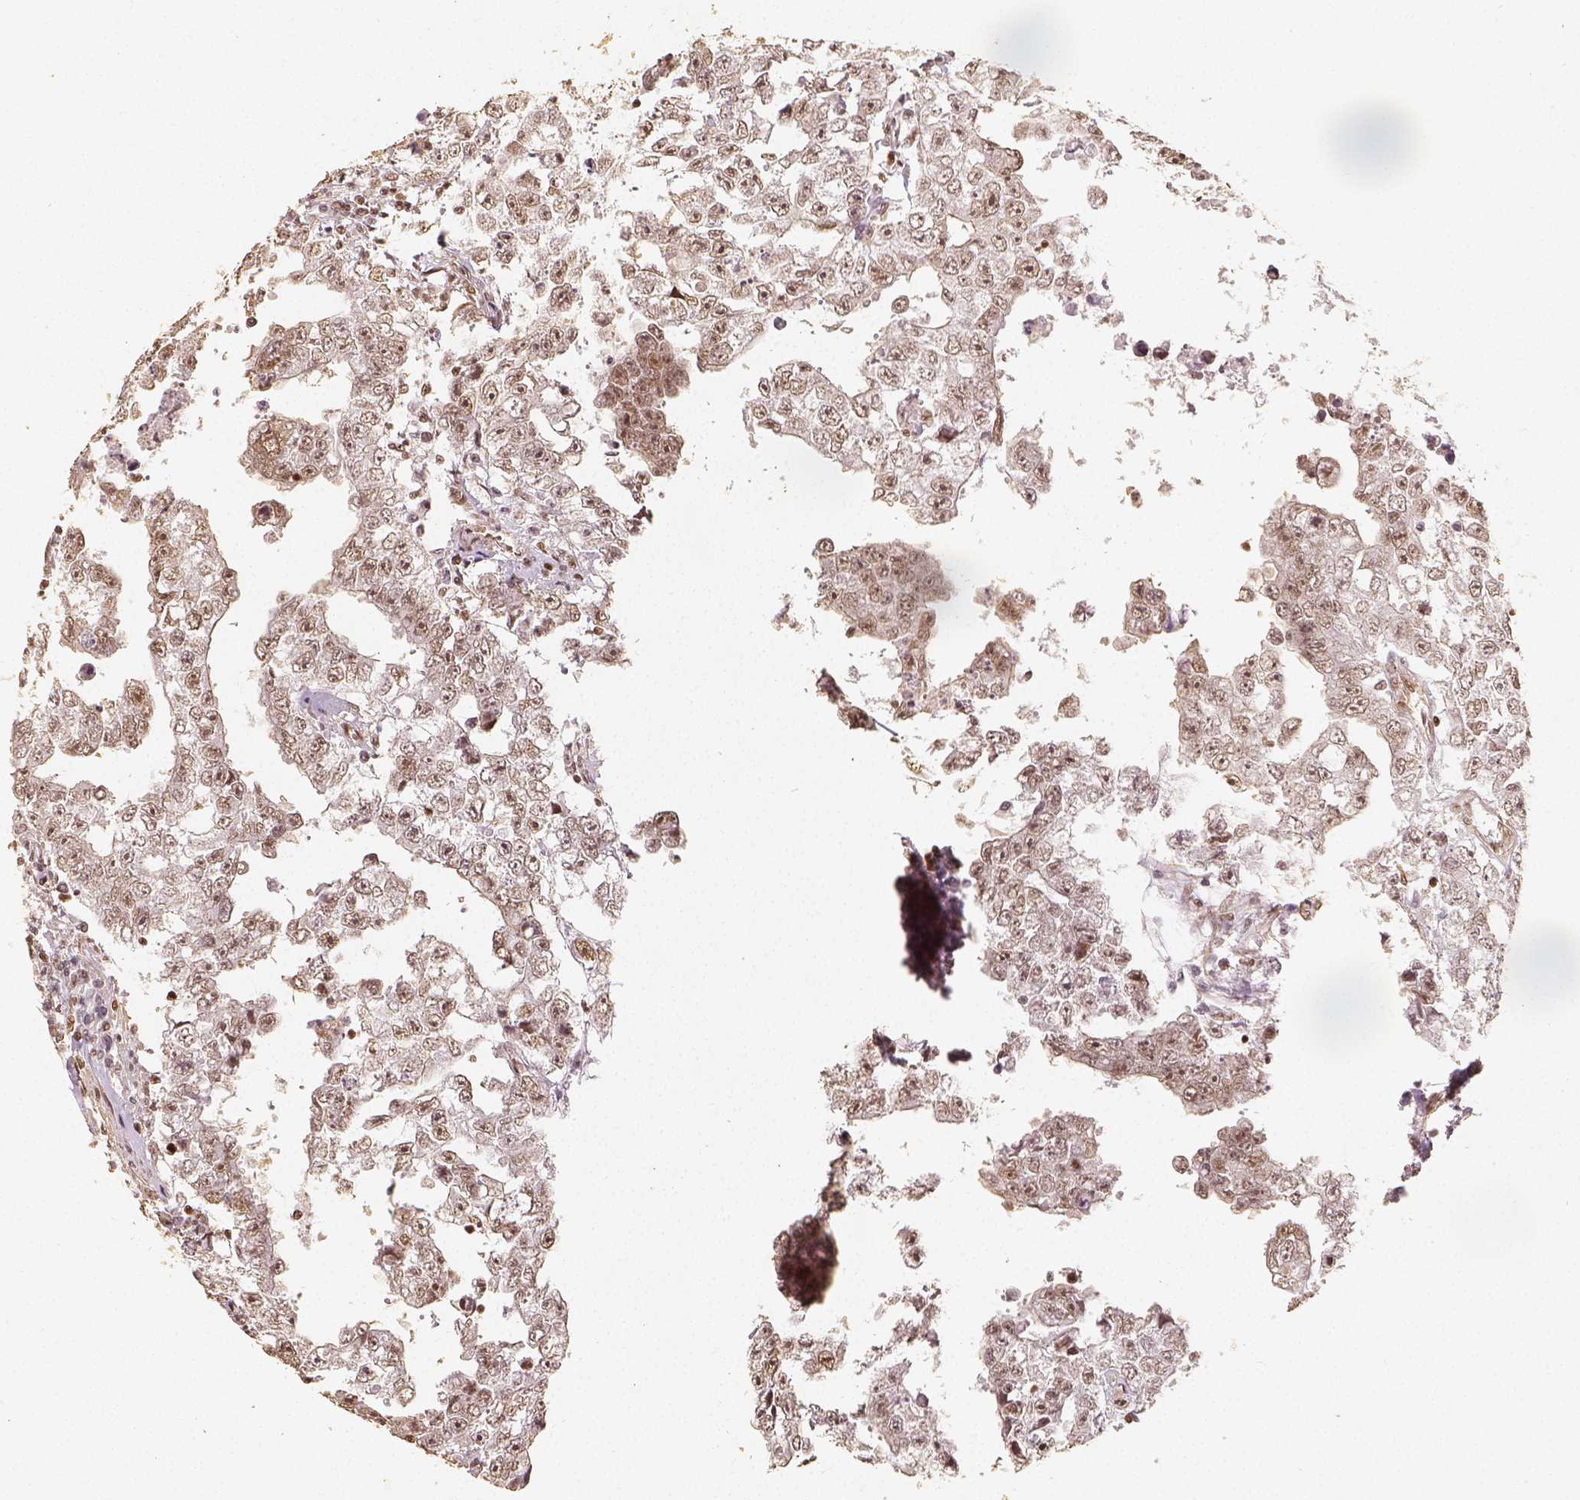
{"staining": {"intensity": "moderate", "quantity": ">75%", "location": "nuclear"}, "tissue": "testis cancer", "cell_type": "Tumor cells", "image_type": "cancer", "snomed": [{"axis": "morphology", "description": "Carcinoma, Embryonal, NOS"}, {"axis": "topography", "description": "Testis"}], "caption": "Immunohistochemistry (IHC) photomicrograph of human testis cancer stained for a protein (brown), which reveals medium levels of moderate nuclear positivity in about >75% of tumor cells.", "gene": "HDAC1", "patient": {"sex": "male", "age": 36}}